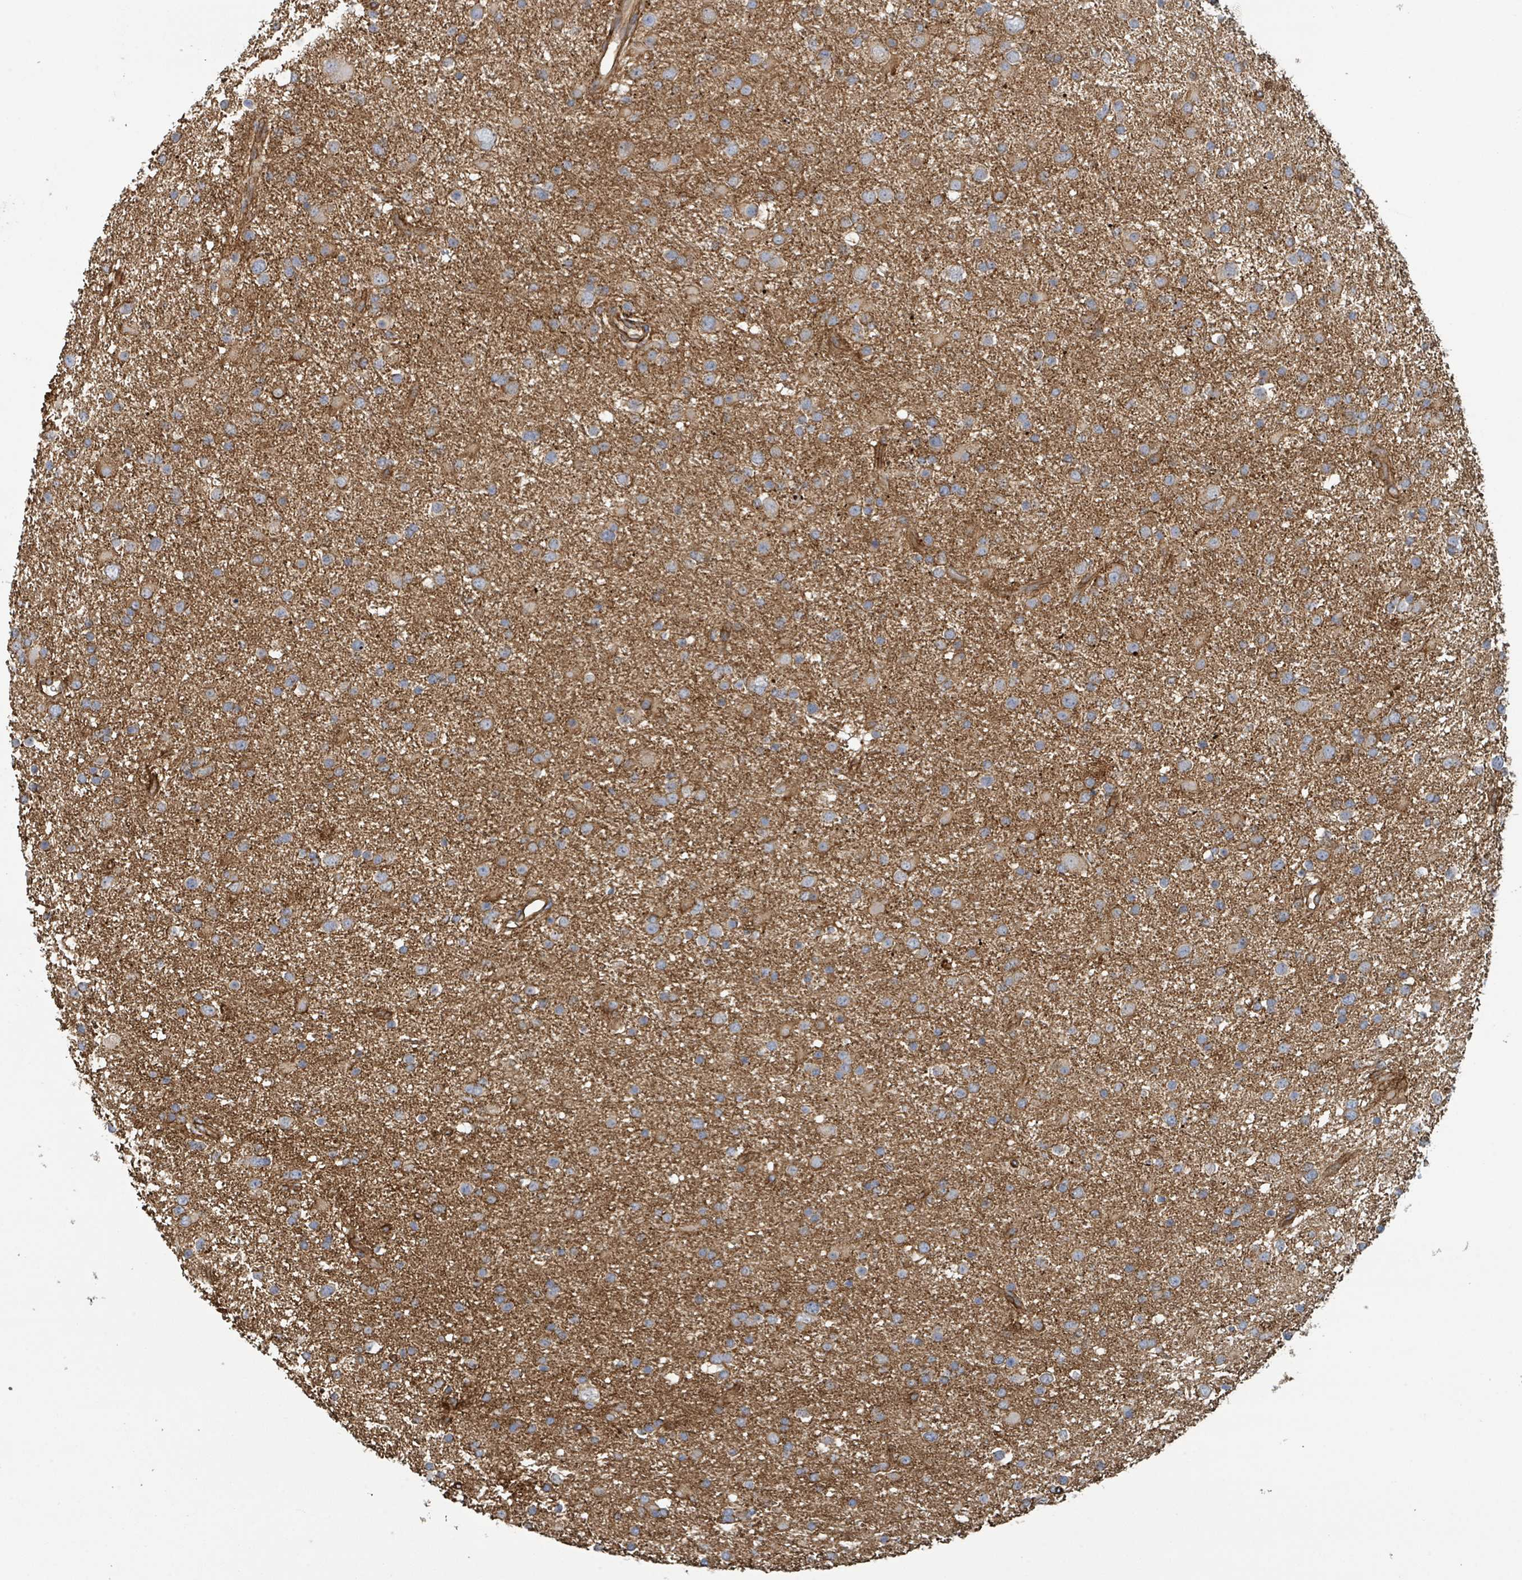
{"staining": {"intensity": "moderate", "quantity": ">75%", "location": "cytoplasmic/membranous"}, "tissue": "glioma", "cell_type": "Tumor cells", "image_type": "cancer", "snomed": [{"axis": "morphology", "description": "Glioma, malignant, Low grade"}, {"axis": "topography", "description": "Brain"}], "caption": "Low-grade glioma (malignant) stained for a protein reveals moderate cytoplasmic/membranous positivity in tumor cells.", "gene": "LDOC1", "patient": {"sex": "female", "age": 32}}